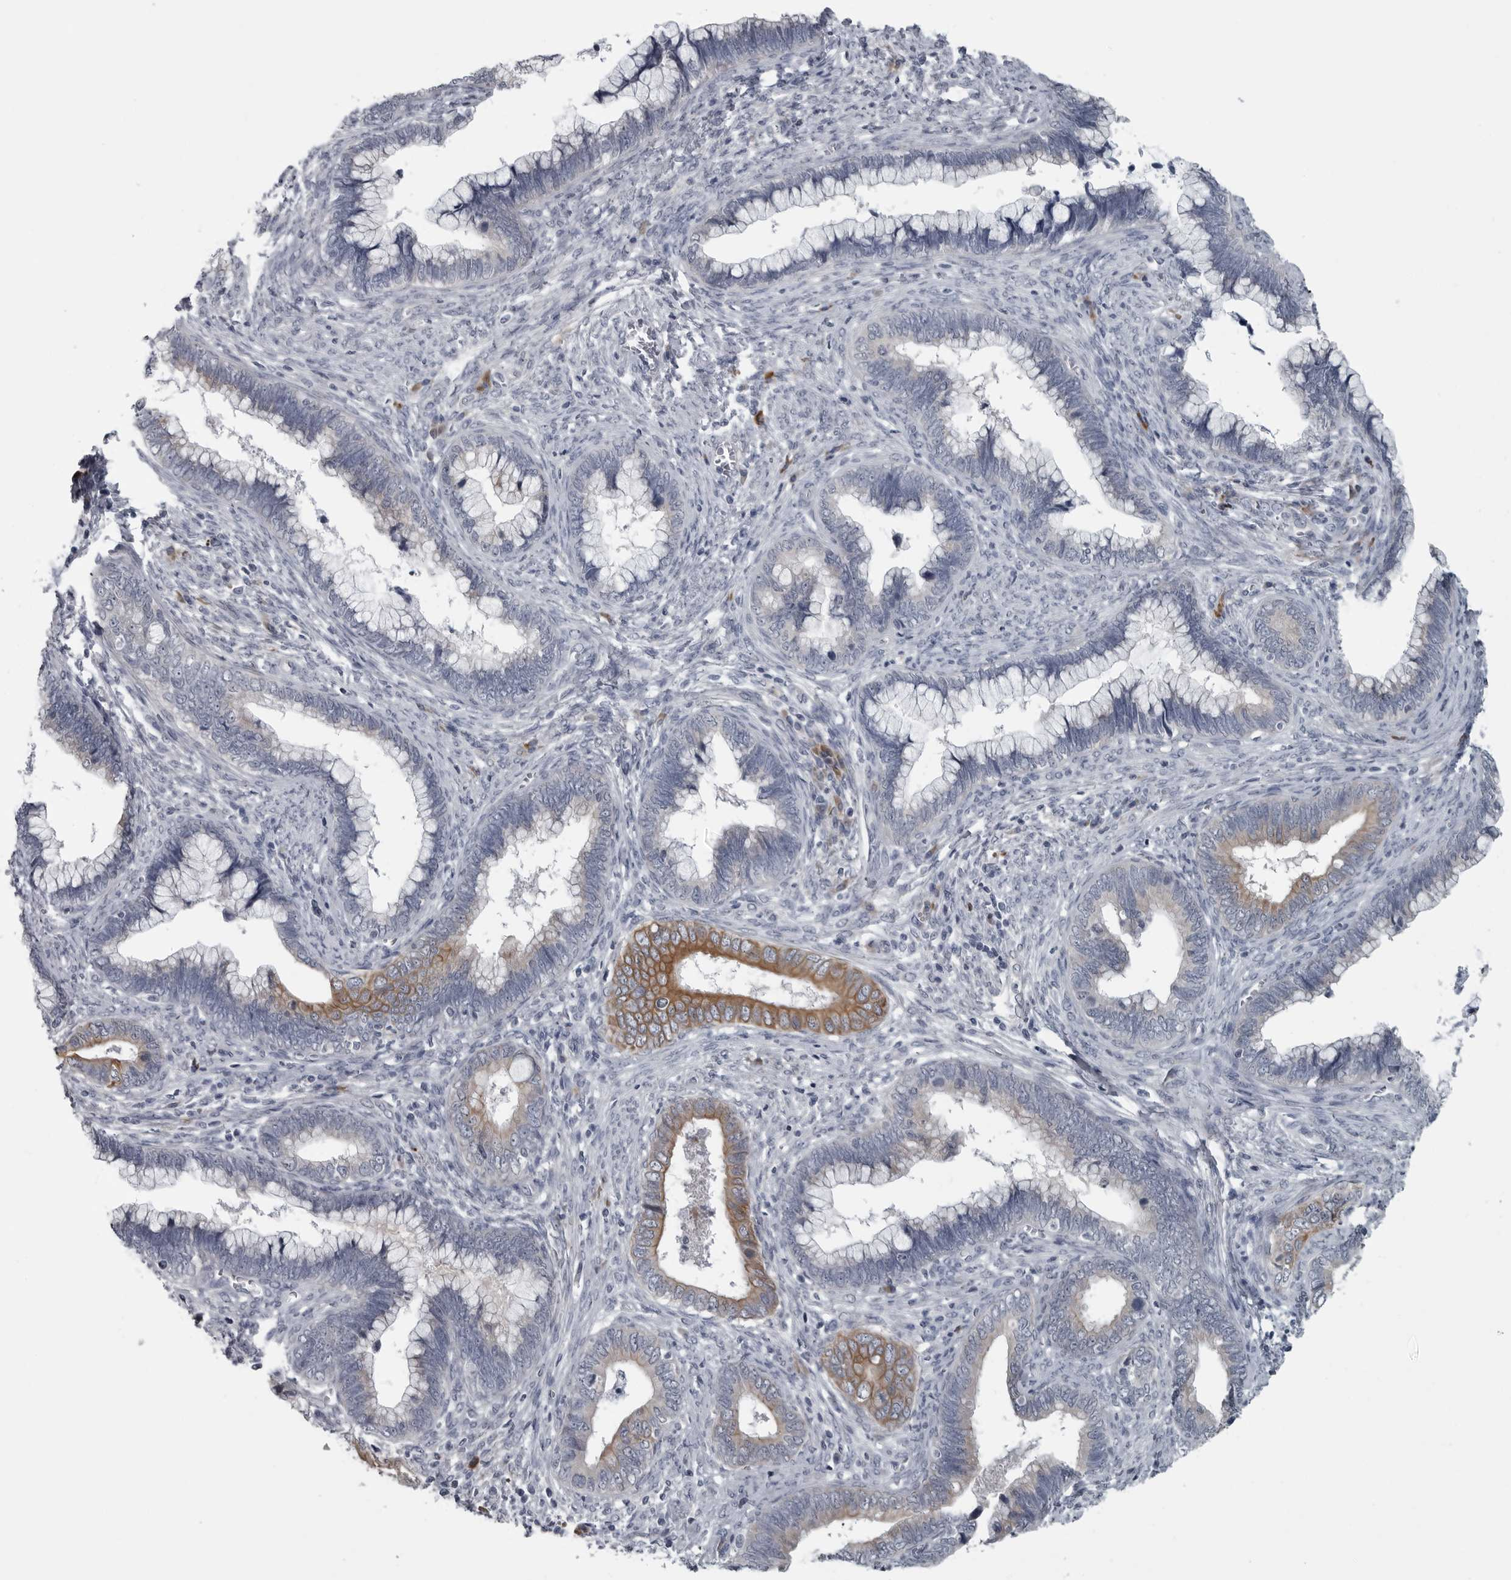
{"staining": {"intensity": "moderate", "quantity": "<25%", "location": "cytoplasmic/membranous"}, "tissue": "cervical cancer", "cell_type": "Tumor cells", "image_type": "cancer", "snomed": [{"axis": "morphology", "description": "Adenocarcinoma, NOS"}, {"axis": "topography", "description": "Cervix"}], "caption": "Protein expression by immunohistochemistry (IHC) shows moderate cytoplasmic/membranous expression in approximately <25% of tumor cells in cervical cancer. (Stains: DAB (3,3'-diaminobenzidine) in brown, nuclei in blue, Microscopy: brightfield microscopy at high magnification).", "gene": "MYOC", "patient": {"sex": "female", "age": 44}}